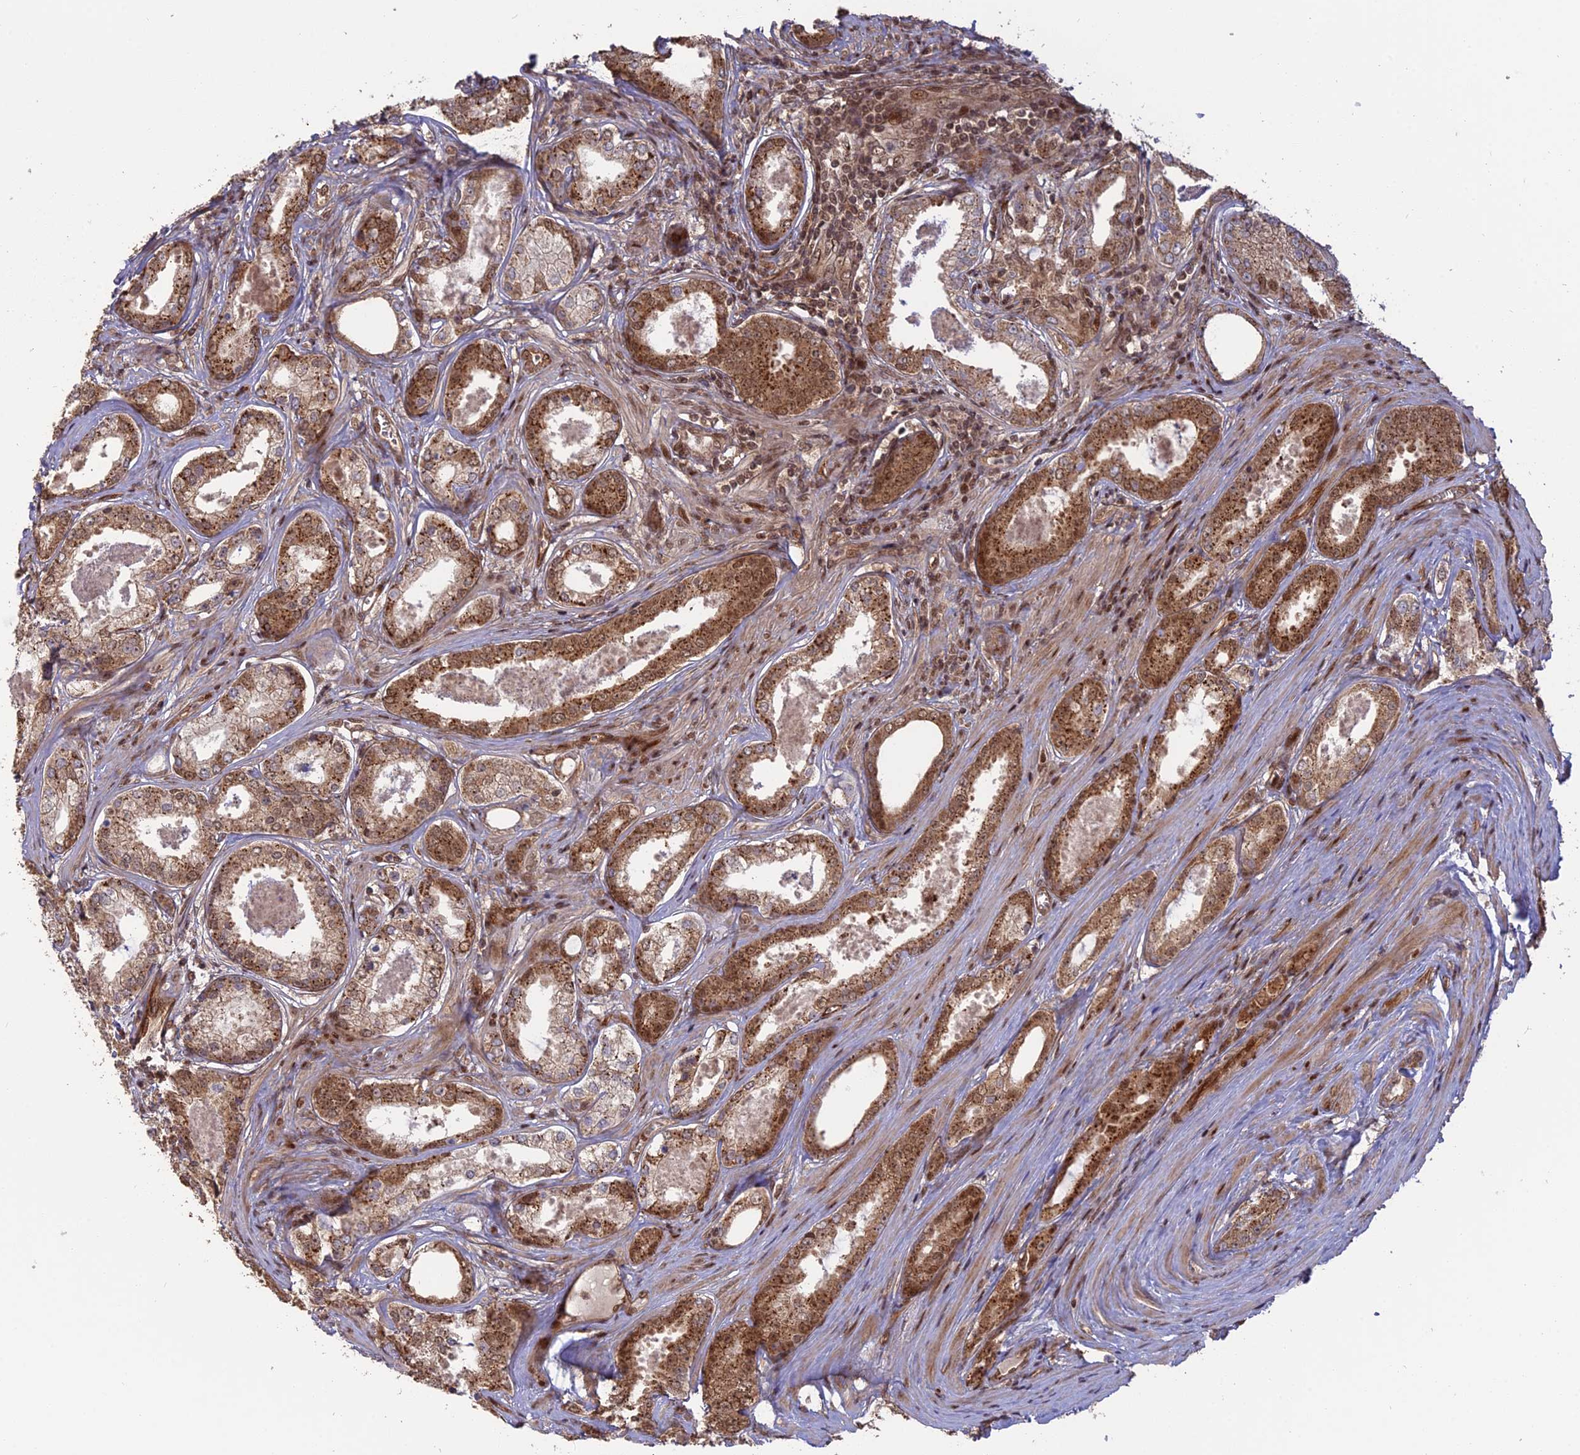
{"staining": {"intensity": "moderate", "quantity": ">75%", "location": "cytoplasmic/membranous"}, "tissue": "prostate cancer", "cell_type": "Tumor cells", "image_type": "cancer", "snomed": [{"axis": "morphology", "description": "Adenocarcinoma, Low grade"}, {"axis": "topography", "description": "Prostate"}], "caption": "Prostate cancer stained for a protein displays moderate cytoplasmic/membranous positivity in tumor cells.", "gene": "PKIG", "patient": {"sex": "male", "age": 68}}